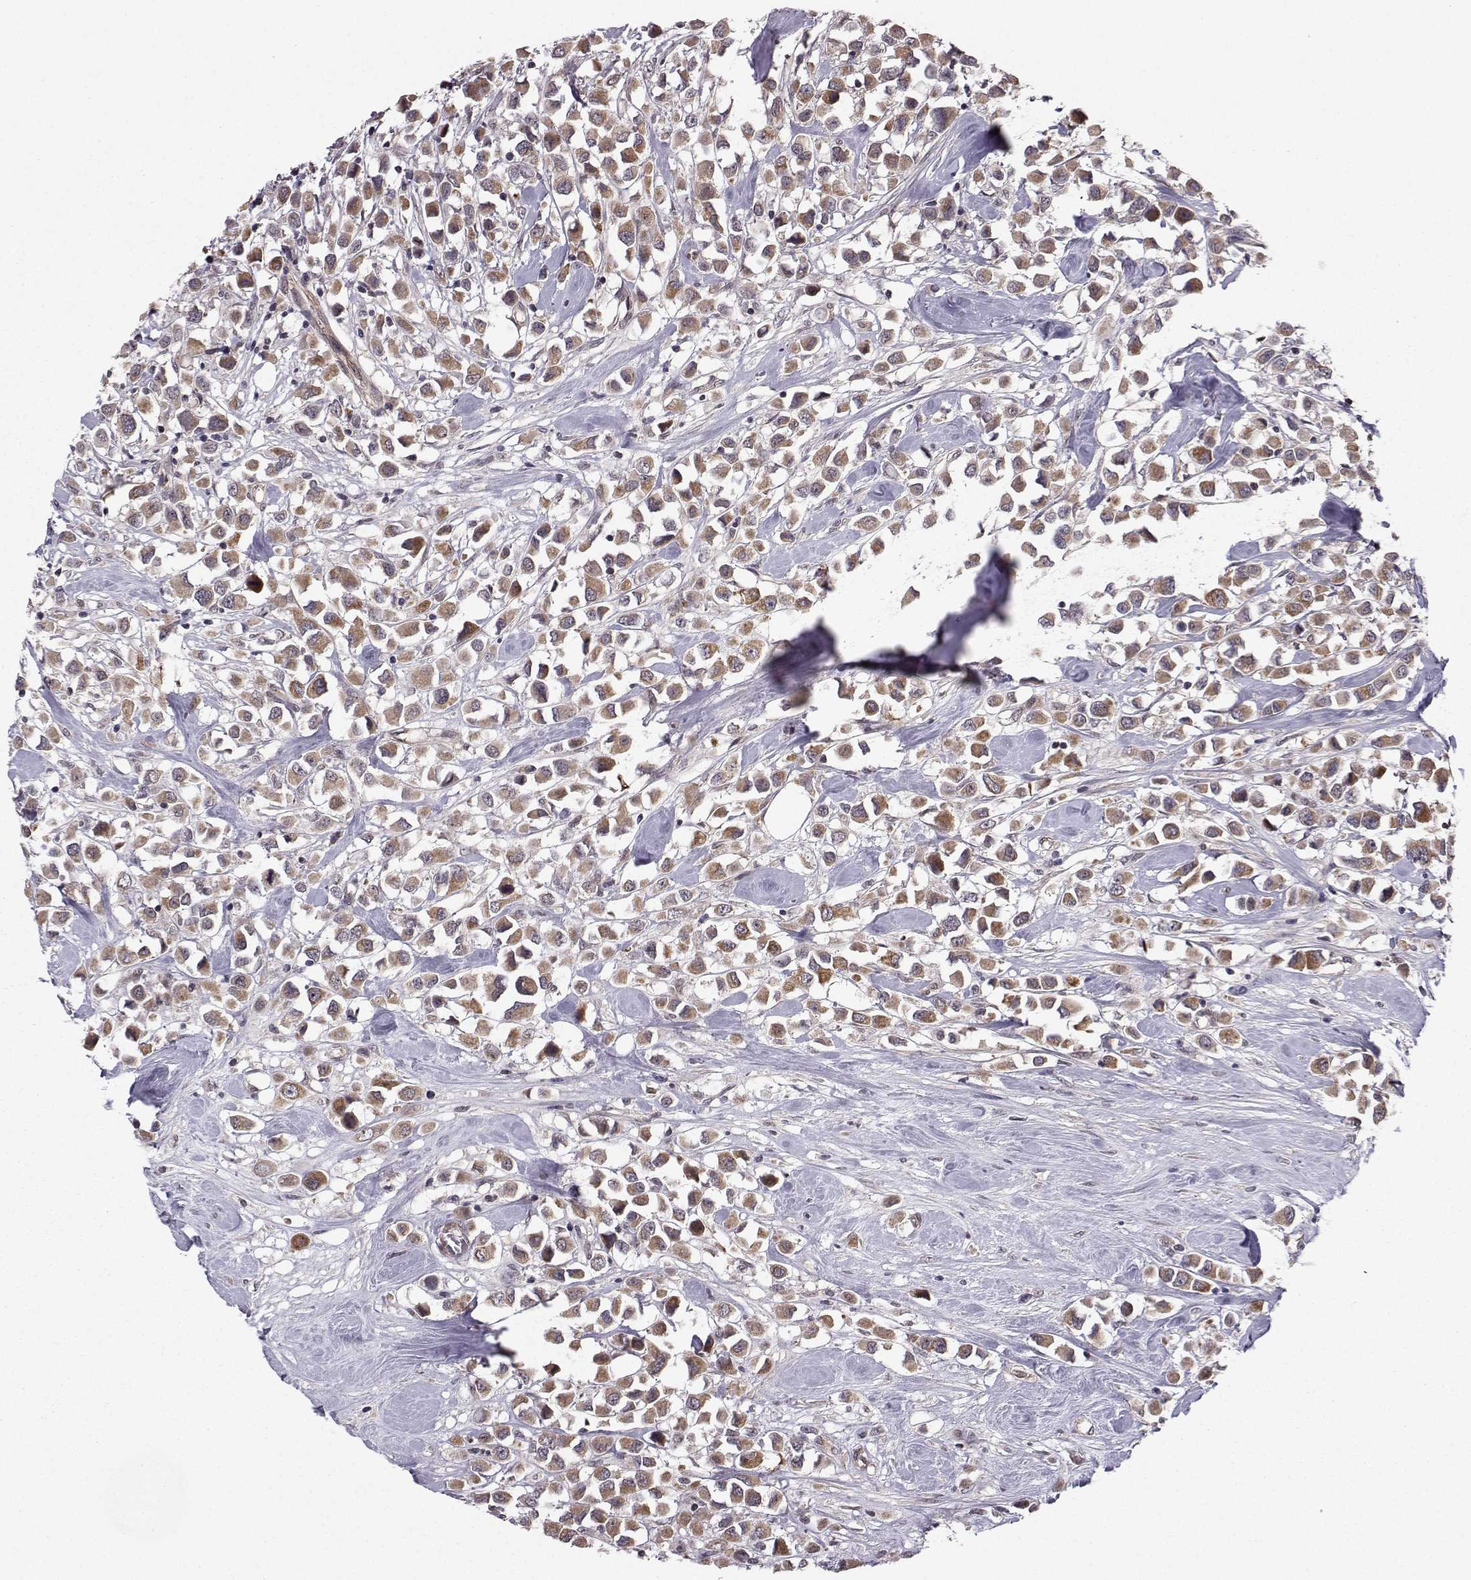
{"staining": {"intensity": "moderate", "quantity": ">75%", "location": "cytoplasmic/membranous"}, "tissue": "breast cancer", "cell_type": "Tumor cells", "image_type": "cancer", "snomed": [{"axis": "morphology", "description": "Duct carcinoma"}, {"axis": "topography", "description": "Breast"}], "caption": "Breast cancer stained for a protein exhibits moderate cytoplasmic/membranous positivity in tumor cells.", "gene": "PKN2", "patient": {"sex": "female", "age": 61}}